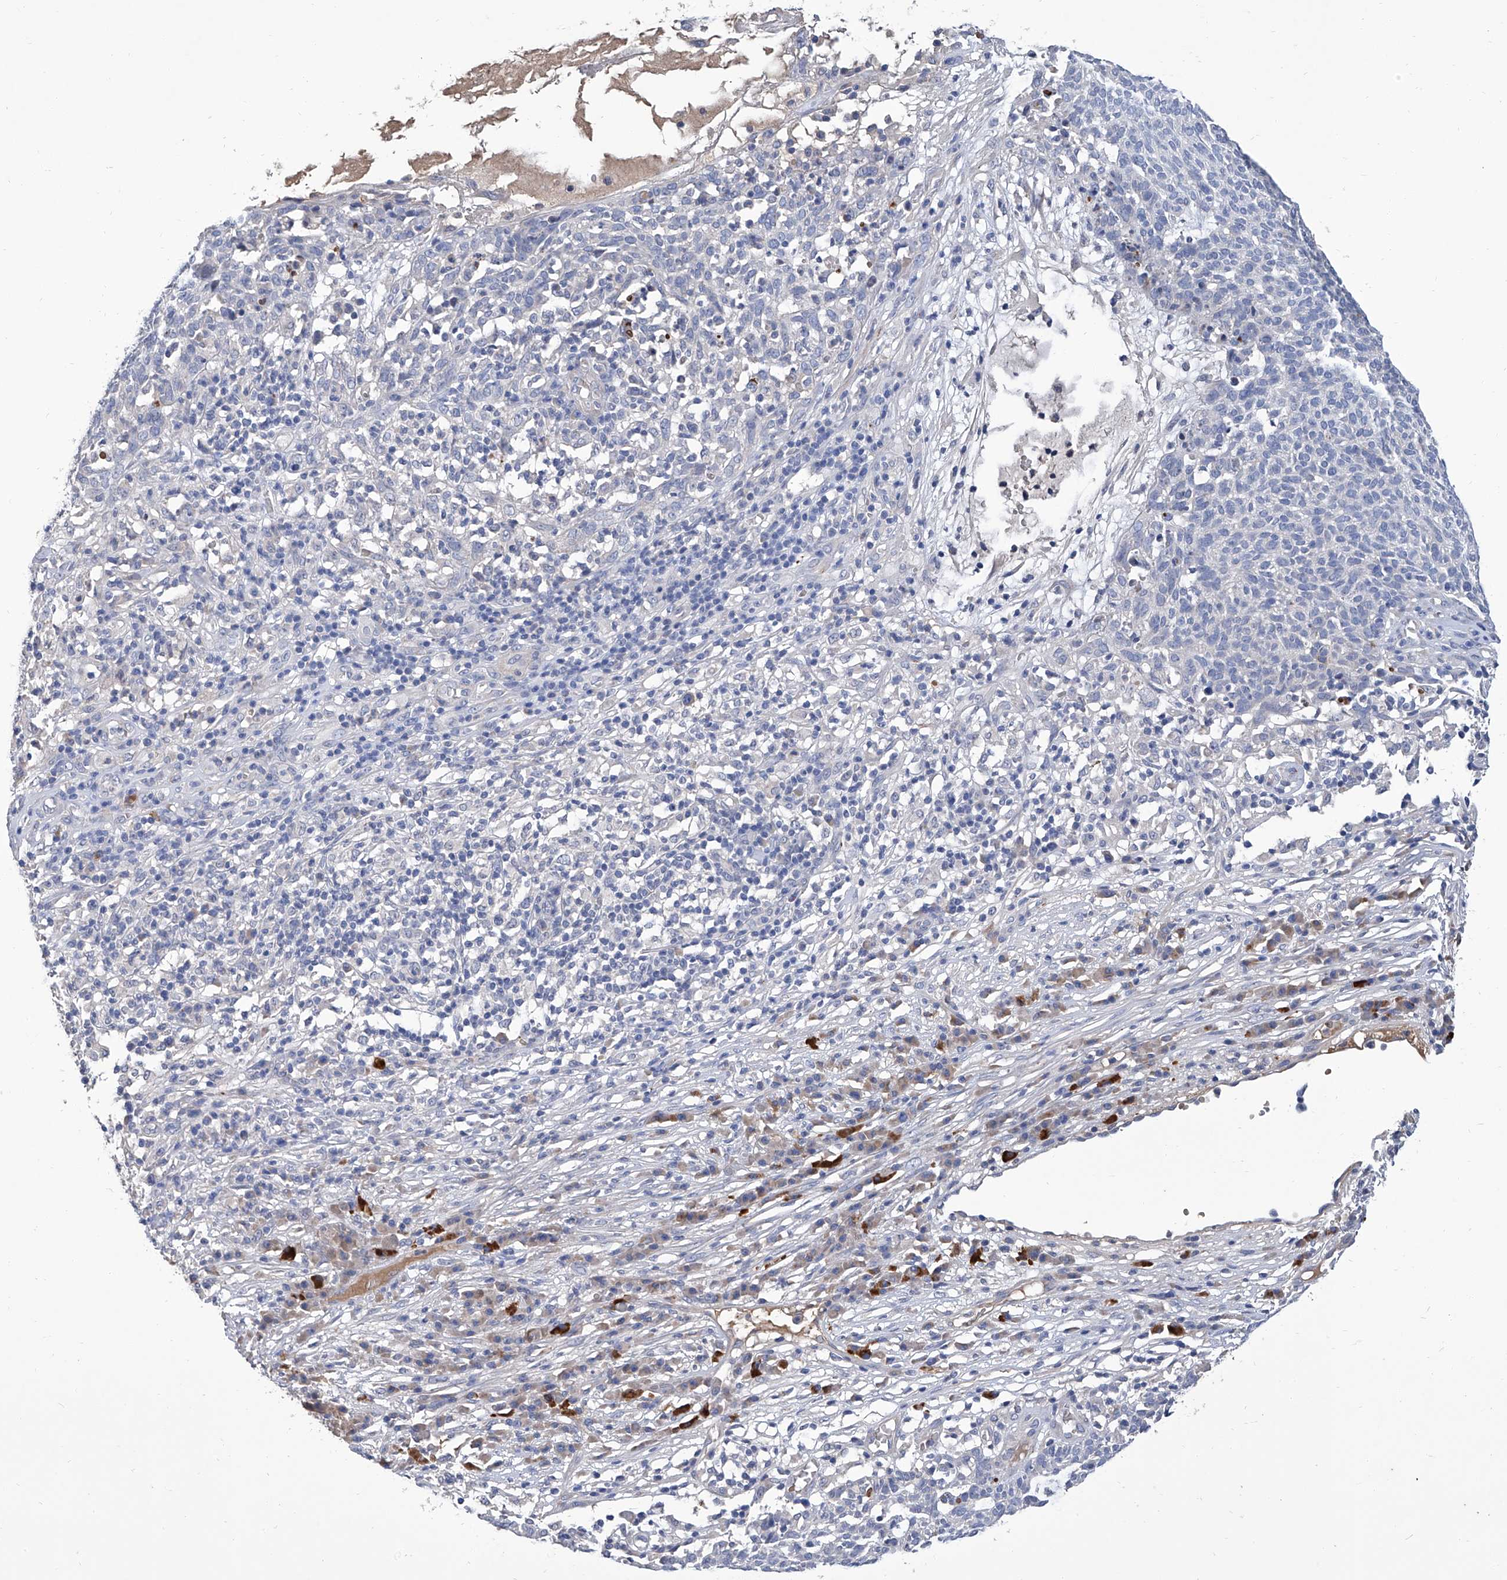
{"staining": {"intensity": "negative", "quantity": "none", "location": "none"}, "tissue": "skin cancer", "cell_type": "Tumor cells", "image_type": "cancer", "snomed": [{"axis": "morphology", "description": "Squamous cell carcinoma, NOS"}, {"axis": "topography", "description": "Skin"}], "caption": "Skin cancer was stained to show a protein in brown. There is no significant staining in tumor cells. (DAB immunohistochemistry (IHC) with hematoxylin counter stain).", "gene": "GPT", "patient": {"sex": "female", "age": 90}}